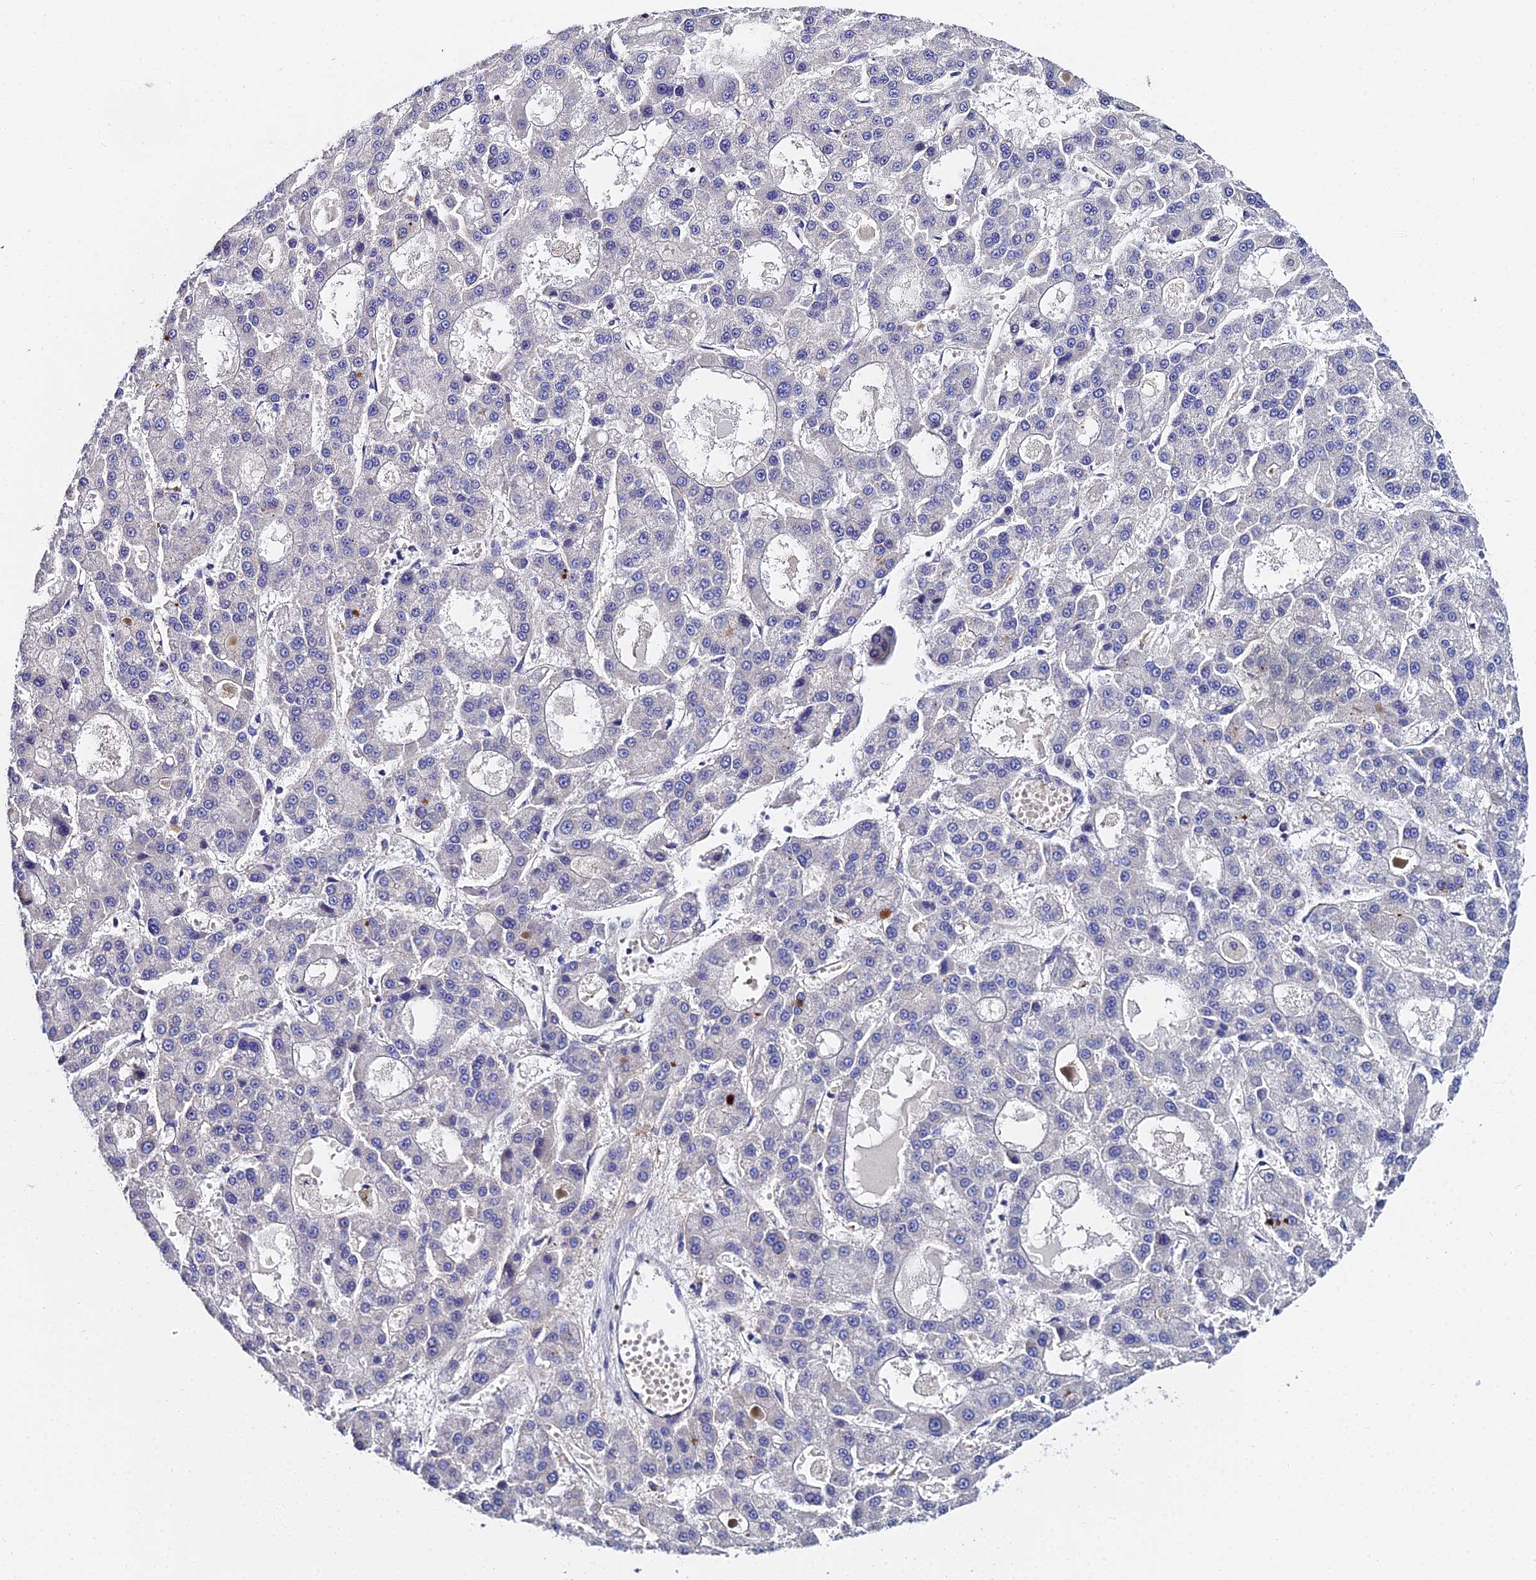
{"staining": {"intensity": "negative", "quantity": "none", "location": "none"}, "tissue": "liver cancer", "cell_type": "Tumor cells", "image_type": "cancer", "snomed": [{"axis": "morphology", "description": "Carcinoma, Hepatocellular, NOS"}, {"axis": "topography", "description": "Liver"}], "caption": "This is an immunohistochemistry histopathology image of human liver cancer. There is no expression in tumor cells.", "gene": "UBE2L3", "patient": {"sex": "male", "age": 70}}